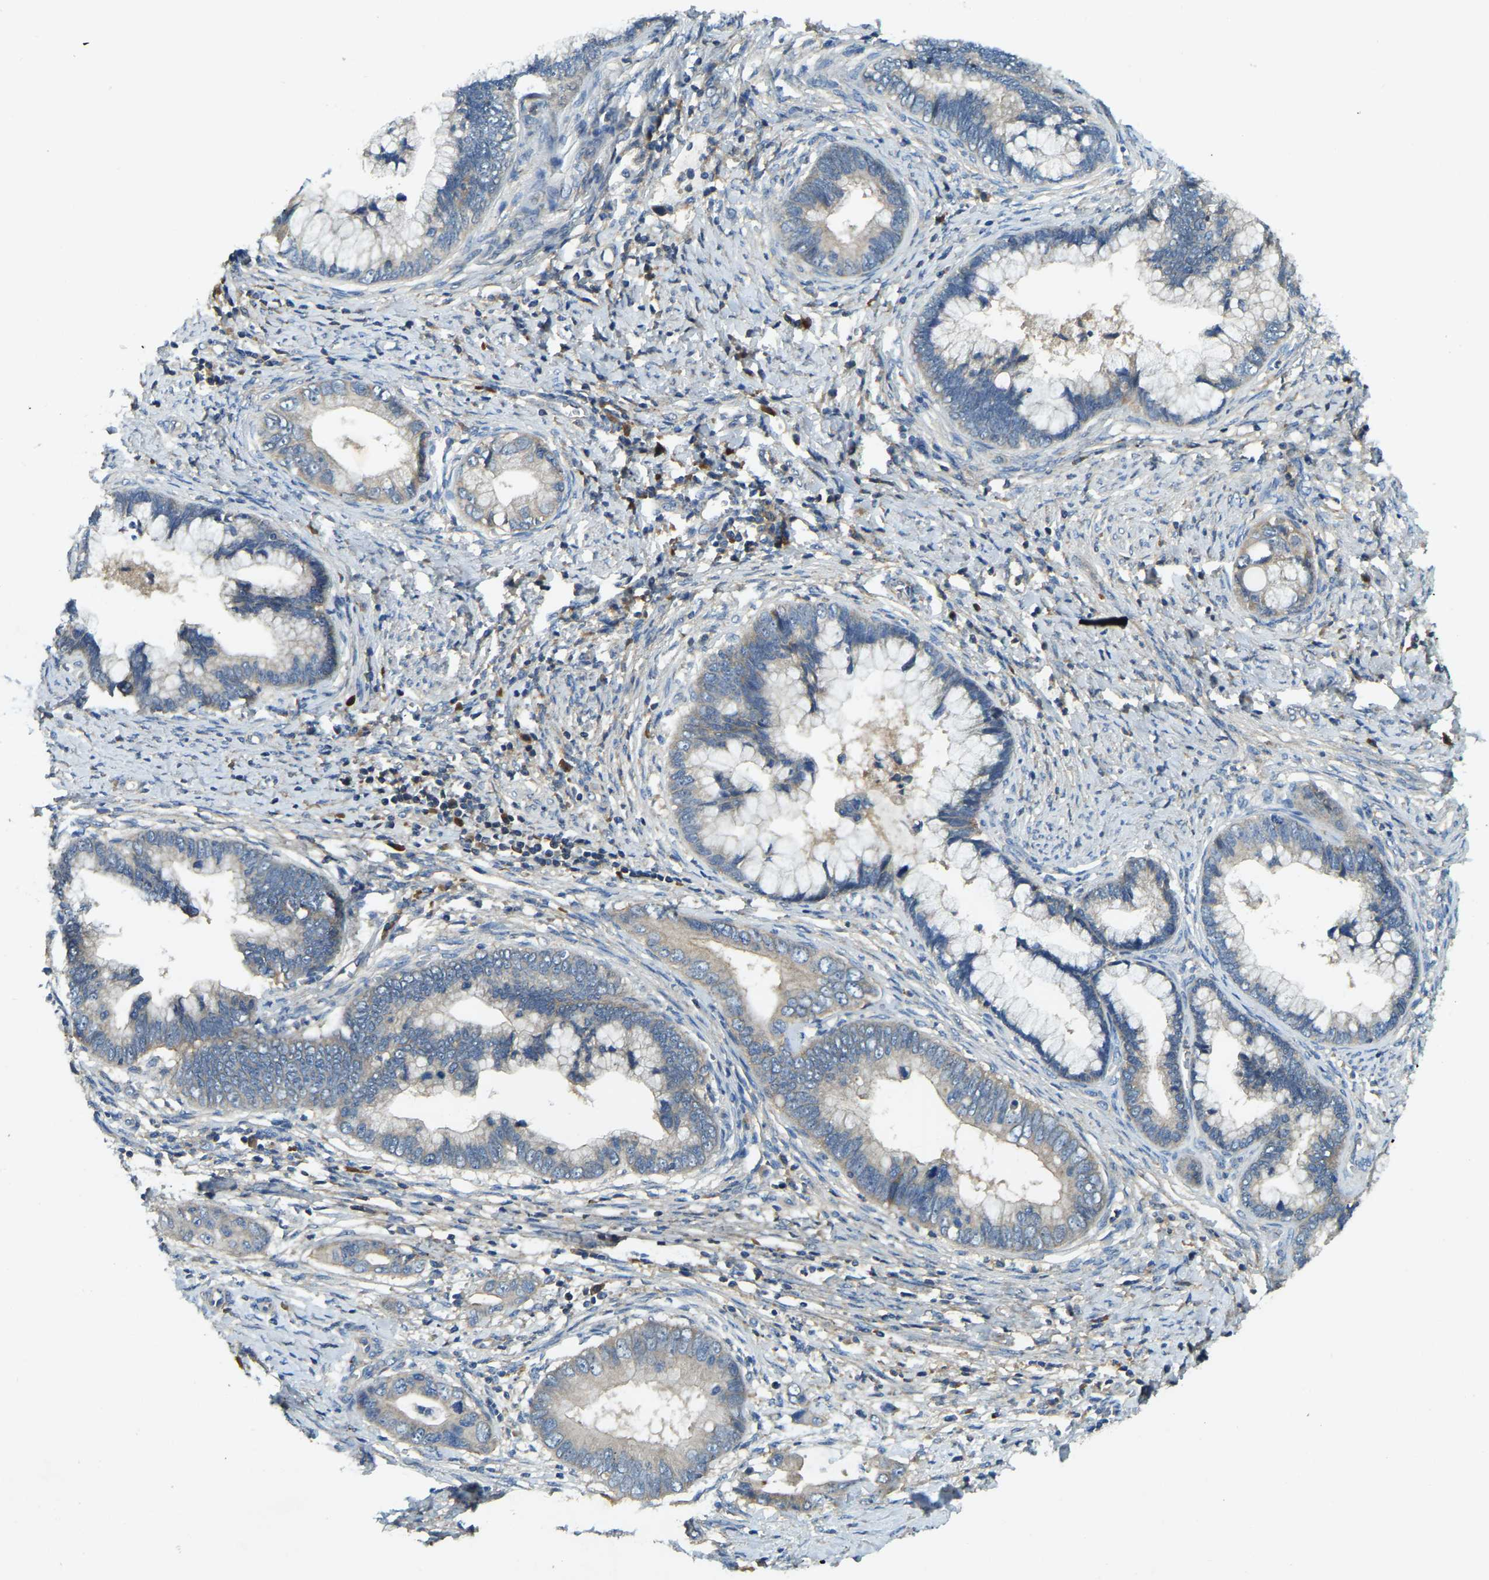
{"staining": {"intensity": "negative", "quantity": "none", "location": "none"}, "tissue": "cervical cancer", "cell_type": "Tumor cells", "image_type": "cancer", "snomed": [{"axis": "morphology", "description": "Adenocarcinoma, NOS"}, {"axis": "topography", "description": "Cervix"}], "caption": "Immunohistochemistry (IHC) of cervical adenocarcinoma exhibits no expression in tumor cells. (Brightfield microscopy of DAB immunohistochemistry at high magnification).", "gene": "ATP8B1", "patient": {"sex": "female", "age": 44}}